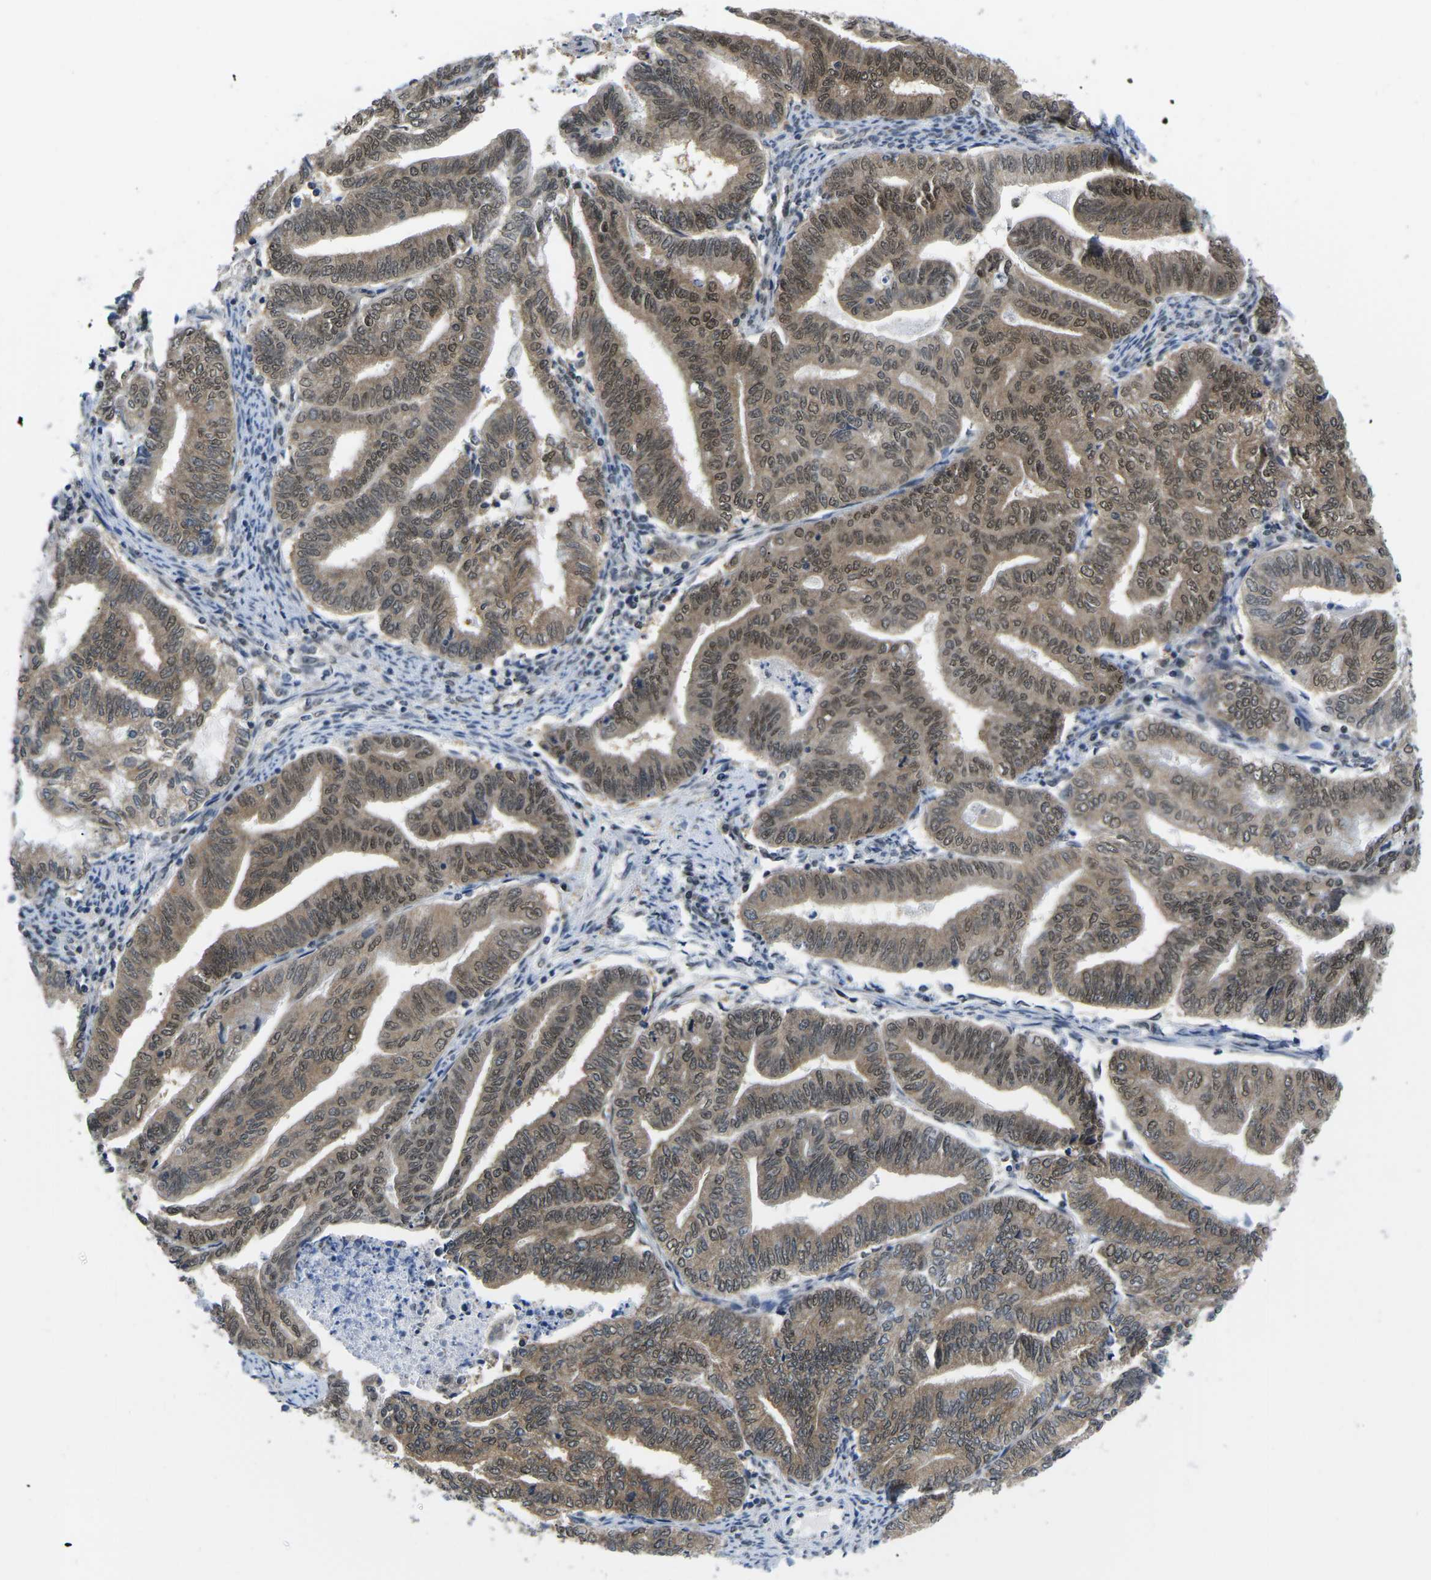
{"staining": {"intensity": "moderate", "quantity": ">75%", "location": "cytoplasmic/membranous,nuclear"}, "tissue": "endometrial cancer", "cell_type": "Tumor cells", "image_type": "cancer", "snomed": [{"axis": "morphology", "description": "Adenocarcinoma, NOS"}, {"axis": "topography", "description": "Endometrium"}], "caption": "Protein staining demonstrates moderate cytoplasmic/membranous and nuclear positivity in approximately >75% of tumor cells in endometrial cancer. Nuclei are stained in blue.", "gene": "UBA7", "patient": {"sex": "female", "age": 79}}